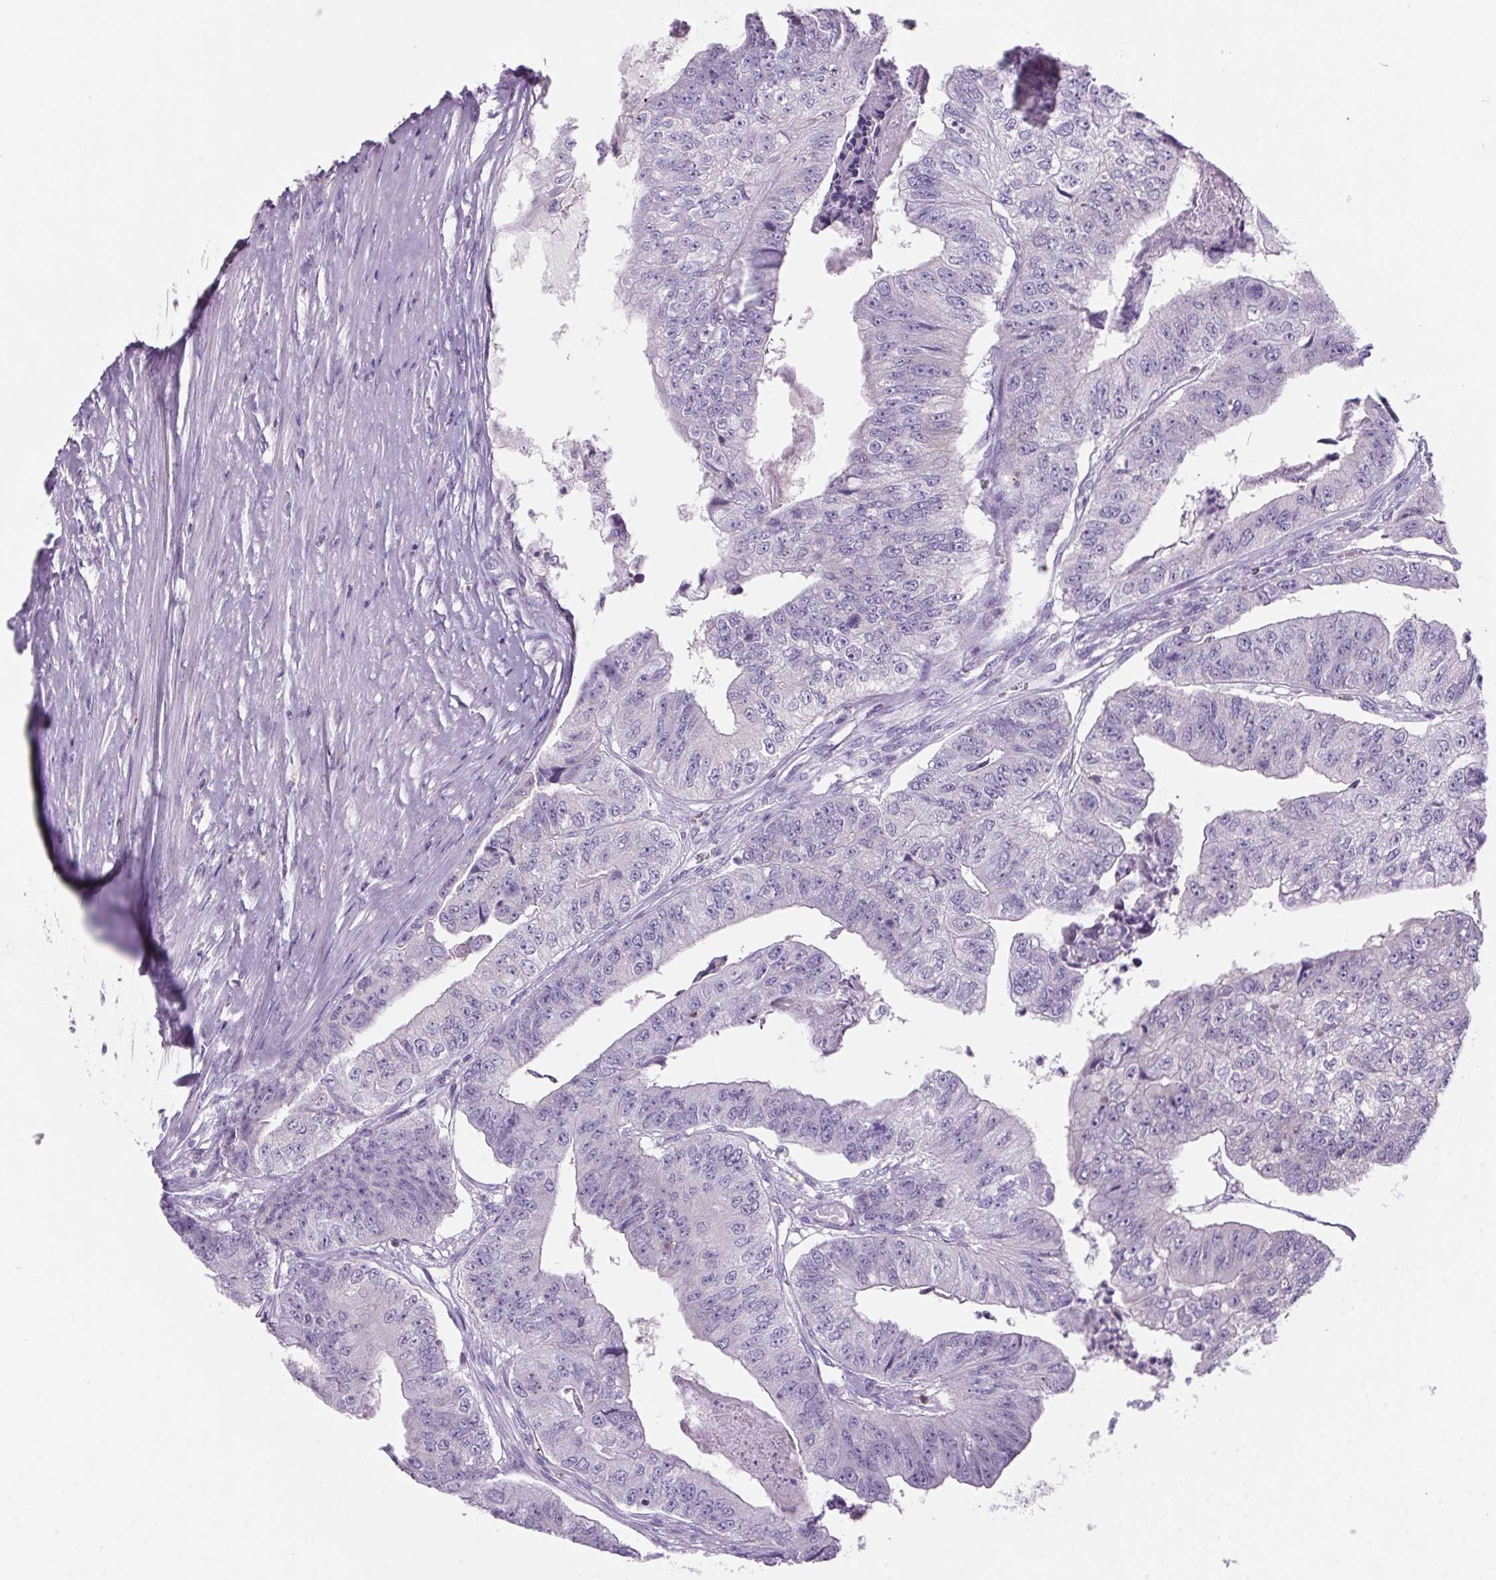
{"staining": {"intensity": "negative", "quantity": "none", "location": "none"}, "tissue": "colorectal cancer", "cell_type": "Tumor cells", "image_type": "cancer", "snomed": [{"axis": "morphology", "description": "Adenocarcinoma, NOS"}, {"axis": "topography", "description": "Colon"}], "caption": "Adenocarcinoma (colorectal) was stained to show a protein in brown. There is no significant expression in tumor cells.", "gene": "S100A2", "patient": {"sex": "female", "age": 67}}